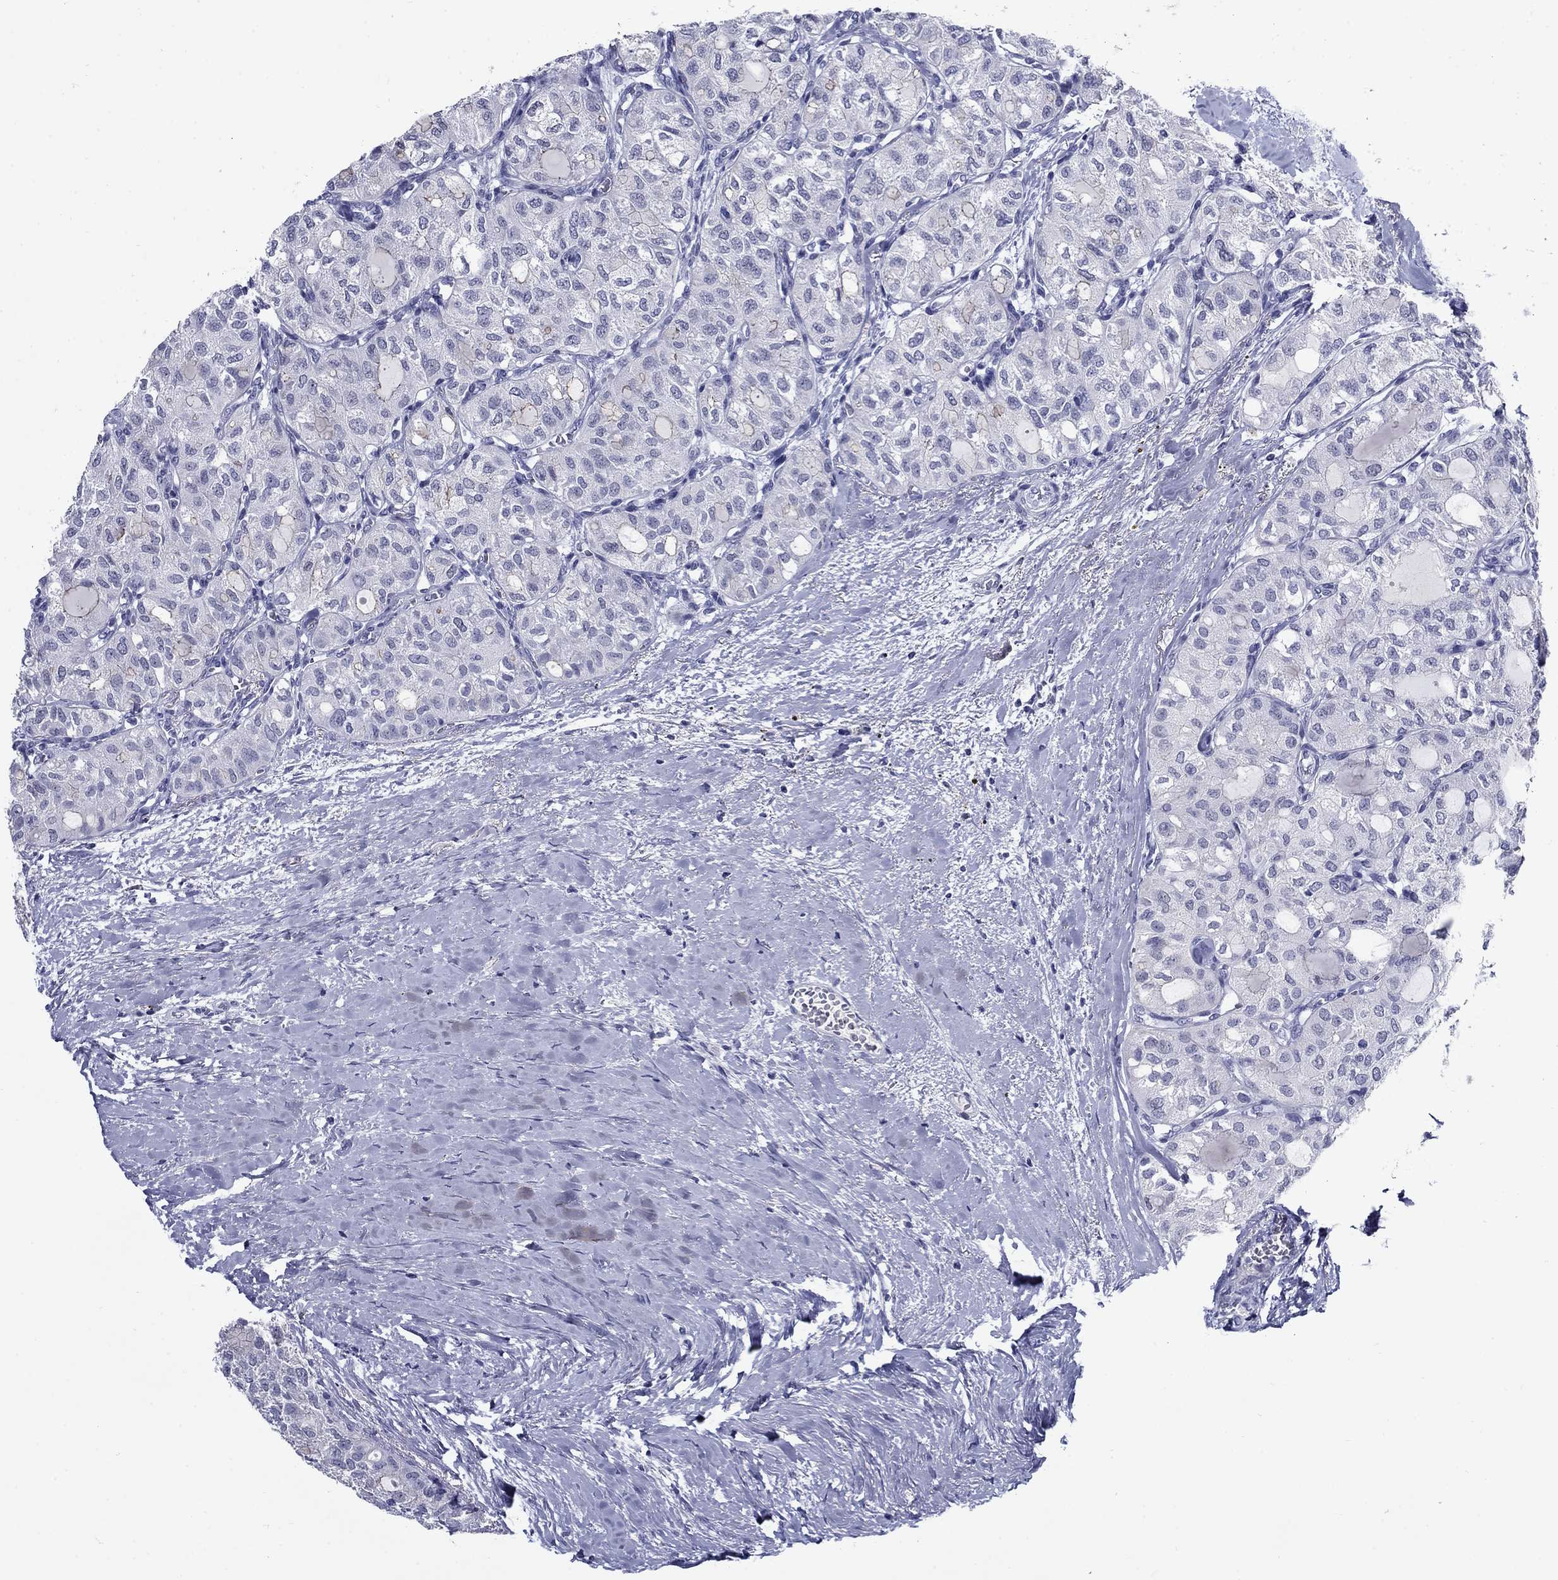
{"staining": {"intensity": "negative", "quantity": "none", "location": "none"}, "tissue": "thyroid cancer", "cell_type": "Tumor cells", "image_type": "cancer", "snomed": [{"axis": "morphology", "description": "Follicular adenoma carcinoma, NOS"}, {"axis": "topography", "description": "Thyroid gland"}], "caption": "Tumor cells show no significant staining in thyroid cancer. (Immunohistochemistry (ihc), brightfield microscopy, high magnification).", "gene": "C4orf19", "patient": {"sex": "male", "age": 75}}